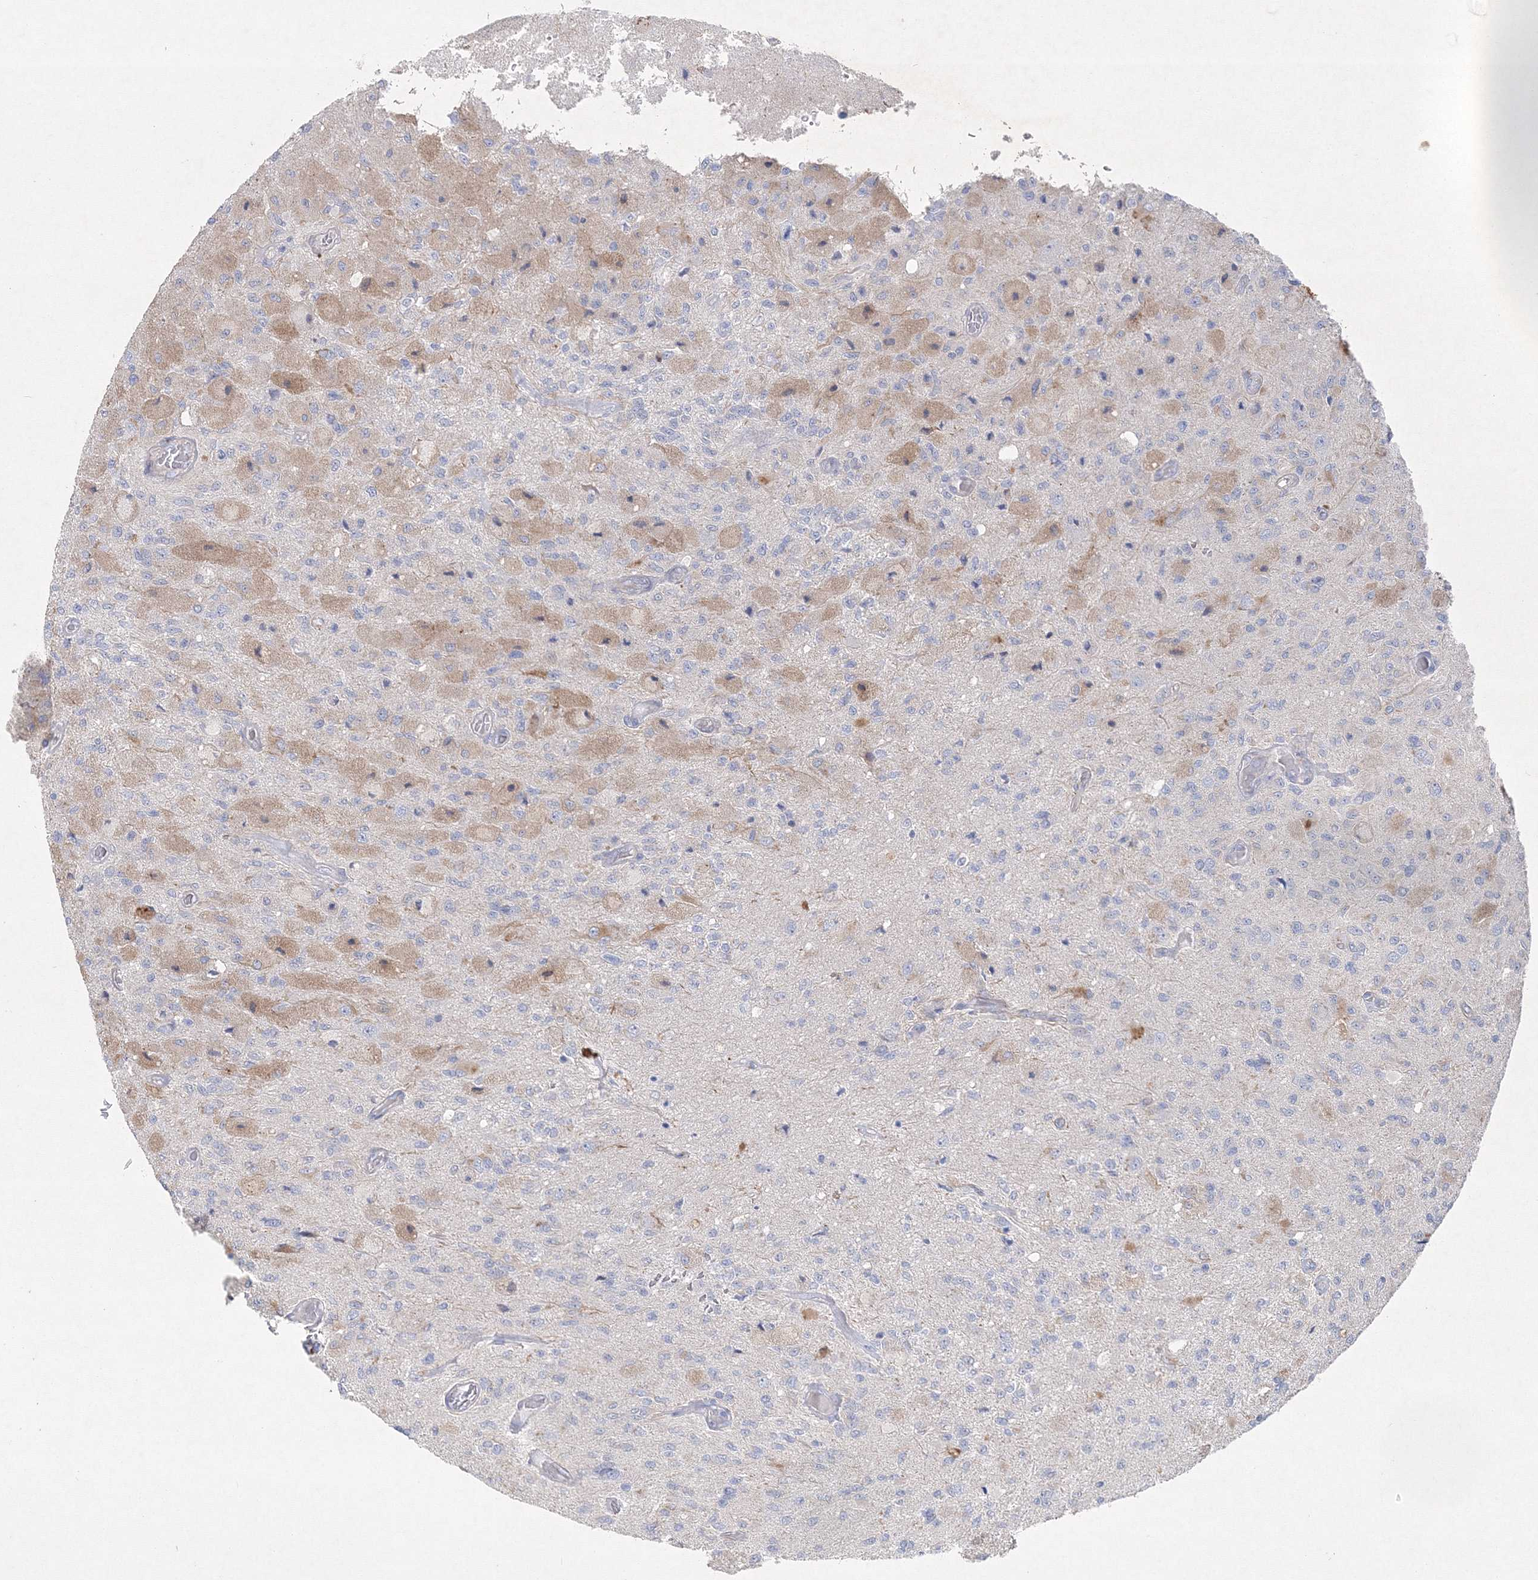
{"staining": {"intensity": "weak", "quantity": "<25%", "location": "cytoplasmic/membranous"}, "tissue": "glioma", "cell_type": "Tumor cells", "image_type": "cancer", "snomed": [{"axis": "morphology", "description": "Normal tissue, NOS"}, {"axis": "morphology", "description": "Glioma, malignant, High grade"}, {"axis": "topography", "description": "Cerebral cortex"}], "caption": "An IHC micrograph of malignant glioma (high-grade) is shown. There is no staining in tumor cells of malignant glioma (high-grade).", "gene": "NAA40", "patient": {"sex": "male", "age": 77}}